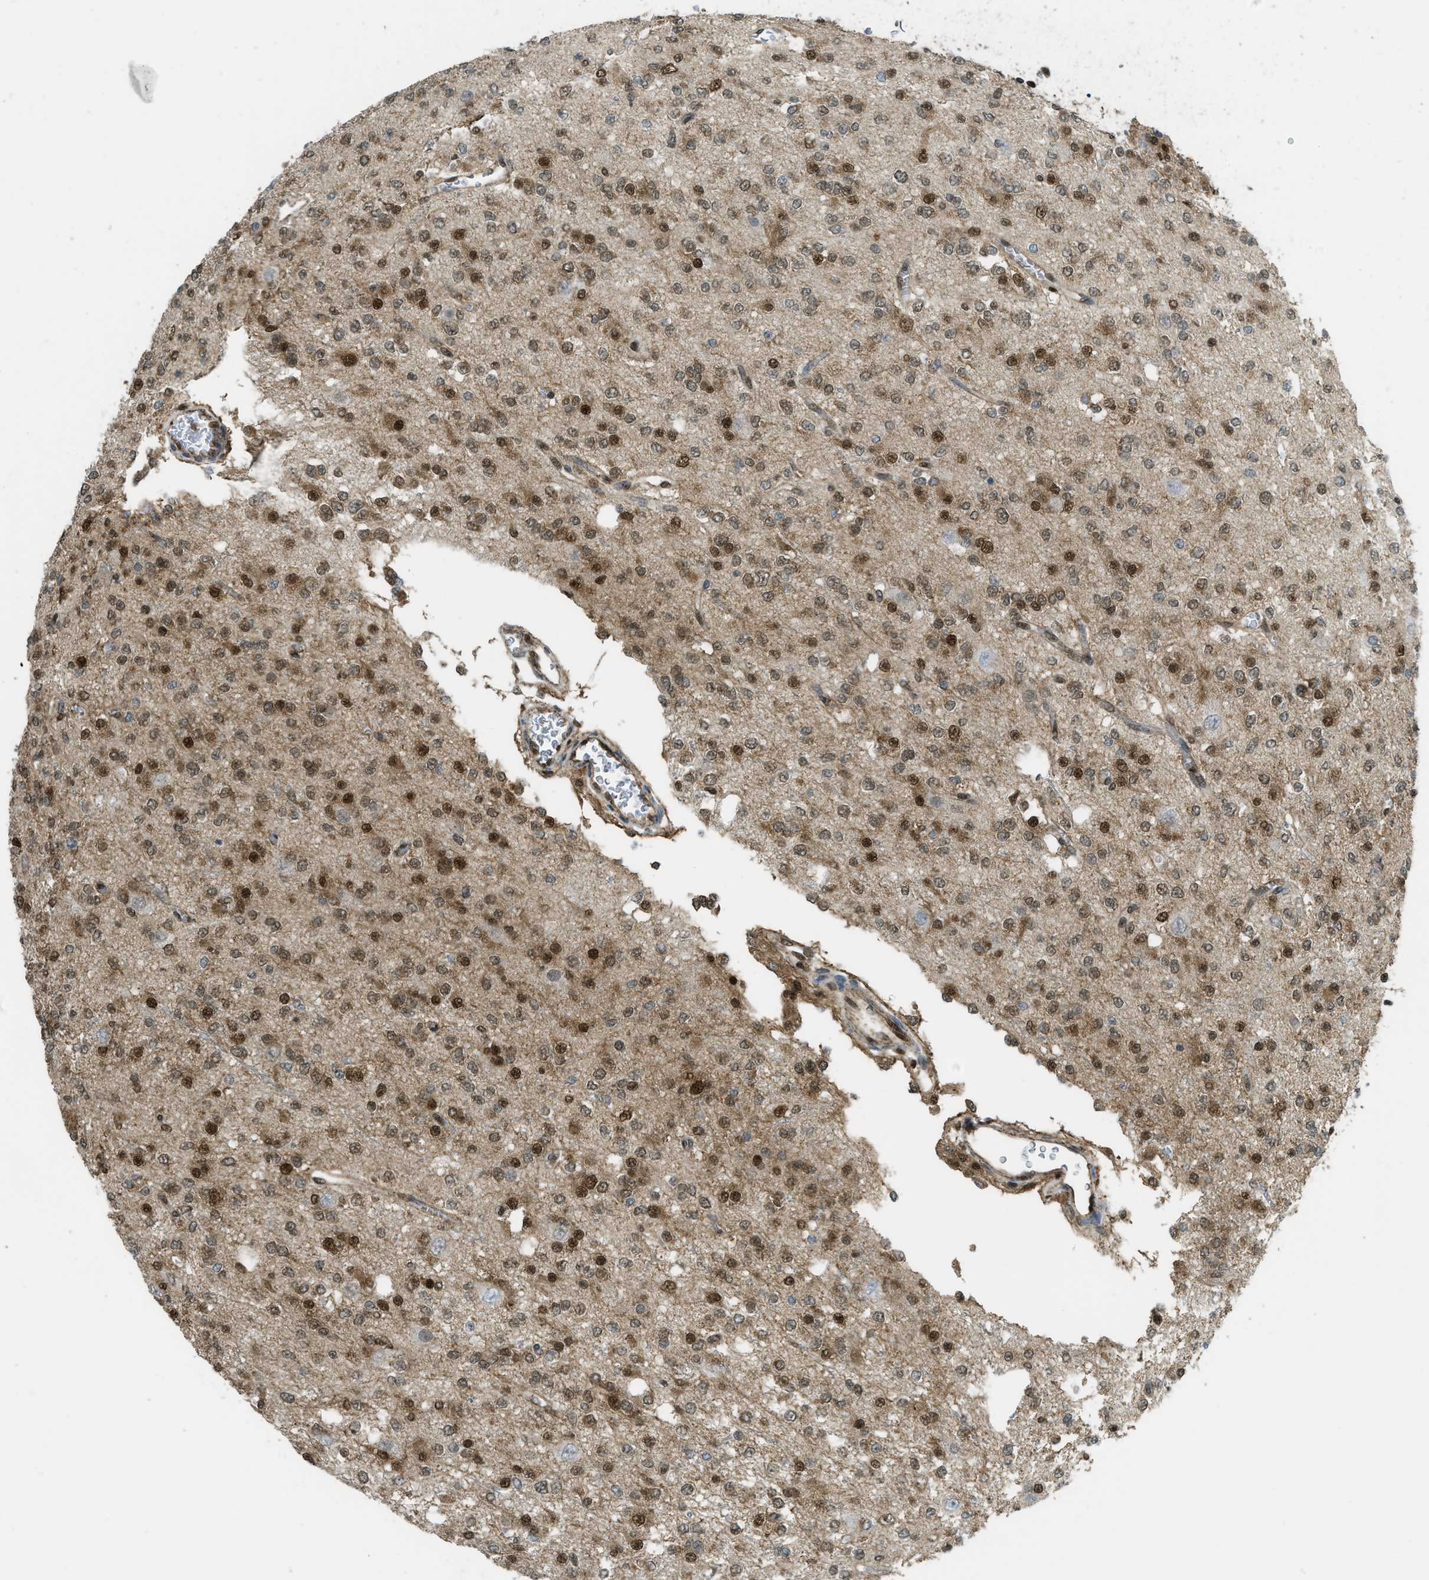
{"staining": {"intensity": "strong", "quantity": "25%-75%", "location": "nuclear"}, "tissue": "glioma", "cell_type": "Tumor cells", "image_type": "cancer", "snomed": [{"axis": "morphology", "description": "Glioma, malignant, Low grade"}, {"axis": "topography", "description": "Brain"}], "caption": "Human glioma stained for a protein (brown) displays strong nuclear positive expression in approximately 25%-75% of tumor cells.", "gene": "TNPO1", "patient": {"sex": "male", "age": 38}}